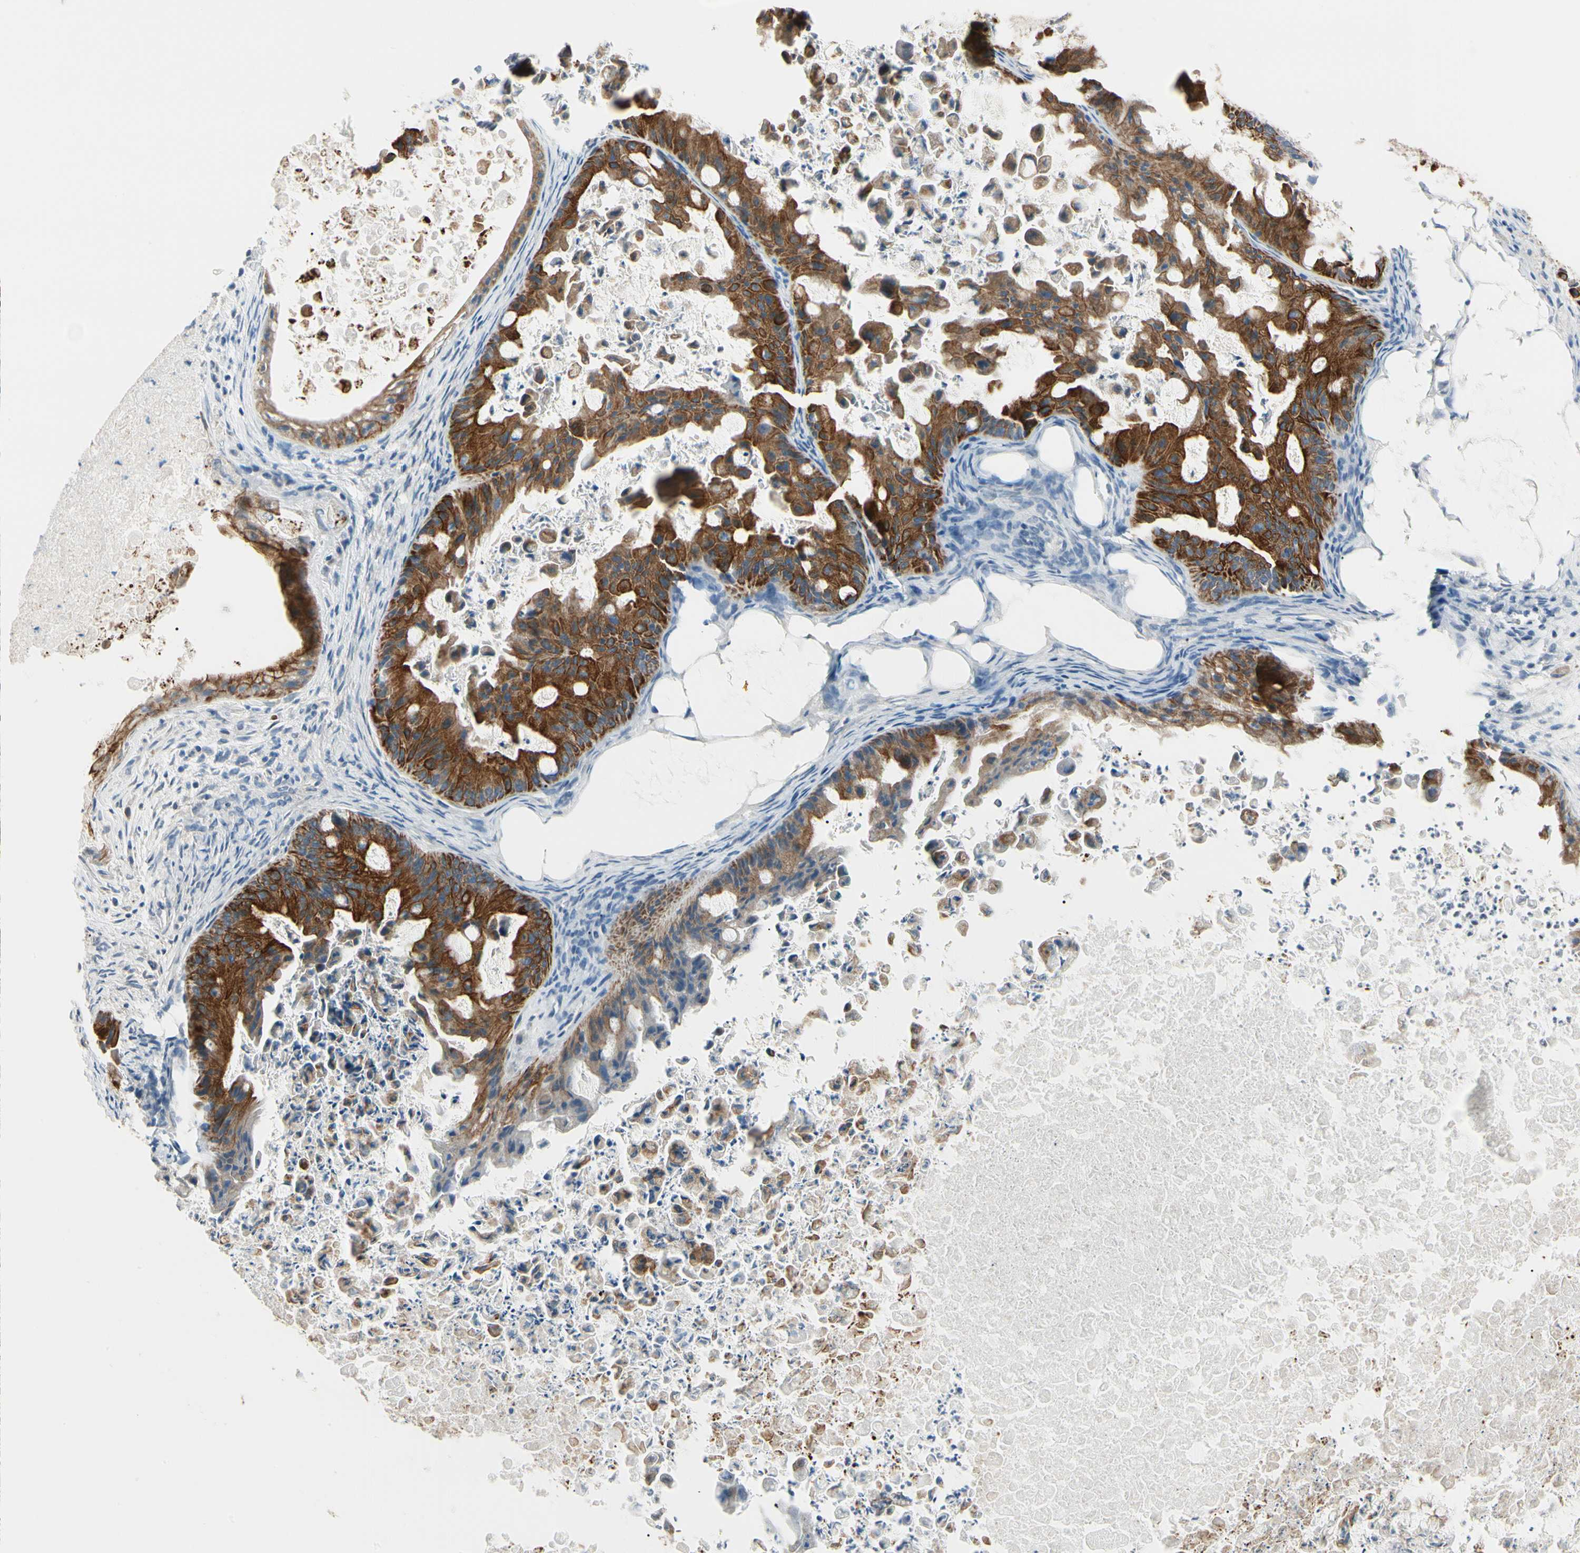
{"staining": {"intensity": "strong", "quantity": ">75%", "location": "cytoplasmic/membranous"}, "tissue": "ovarian cancer", "cell_type": "Tumor cells", "image_type": "cancer", "snomed": [{"axis": "morphology", "description": "Cystadenocarcinoma, mucinous, NOS"}, {"axis": "topography", "description": "Ovary"}], "caption": "Ovarian cancer stained with a protein marker exhibits strong staining in tumor cells.", "gene": "DUSP12", "patient": {"sex": "female", "age": 37}}